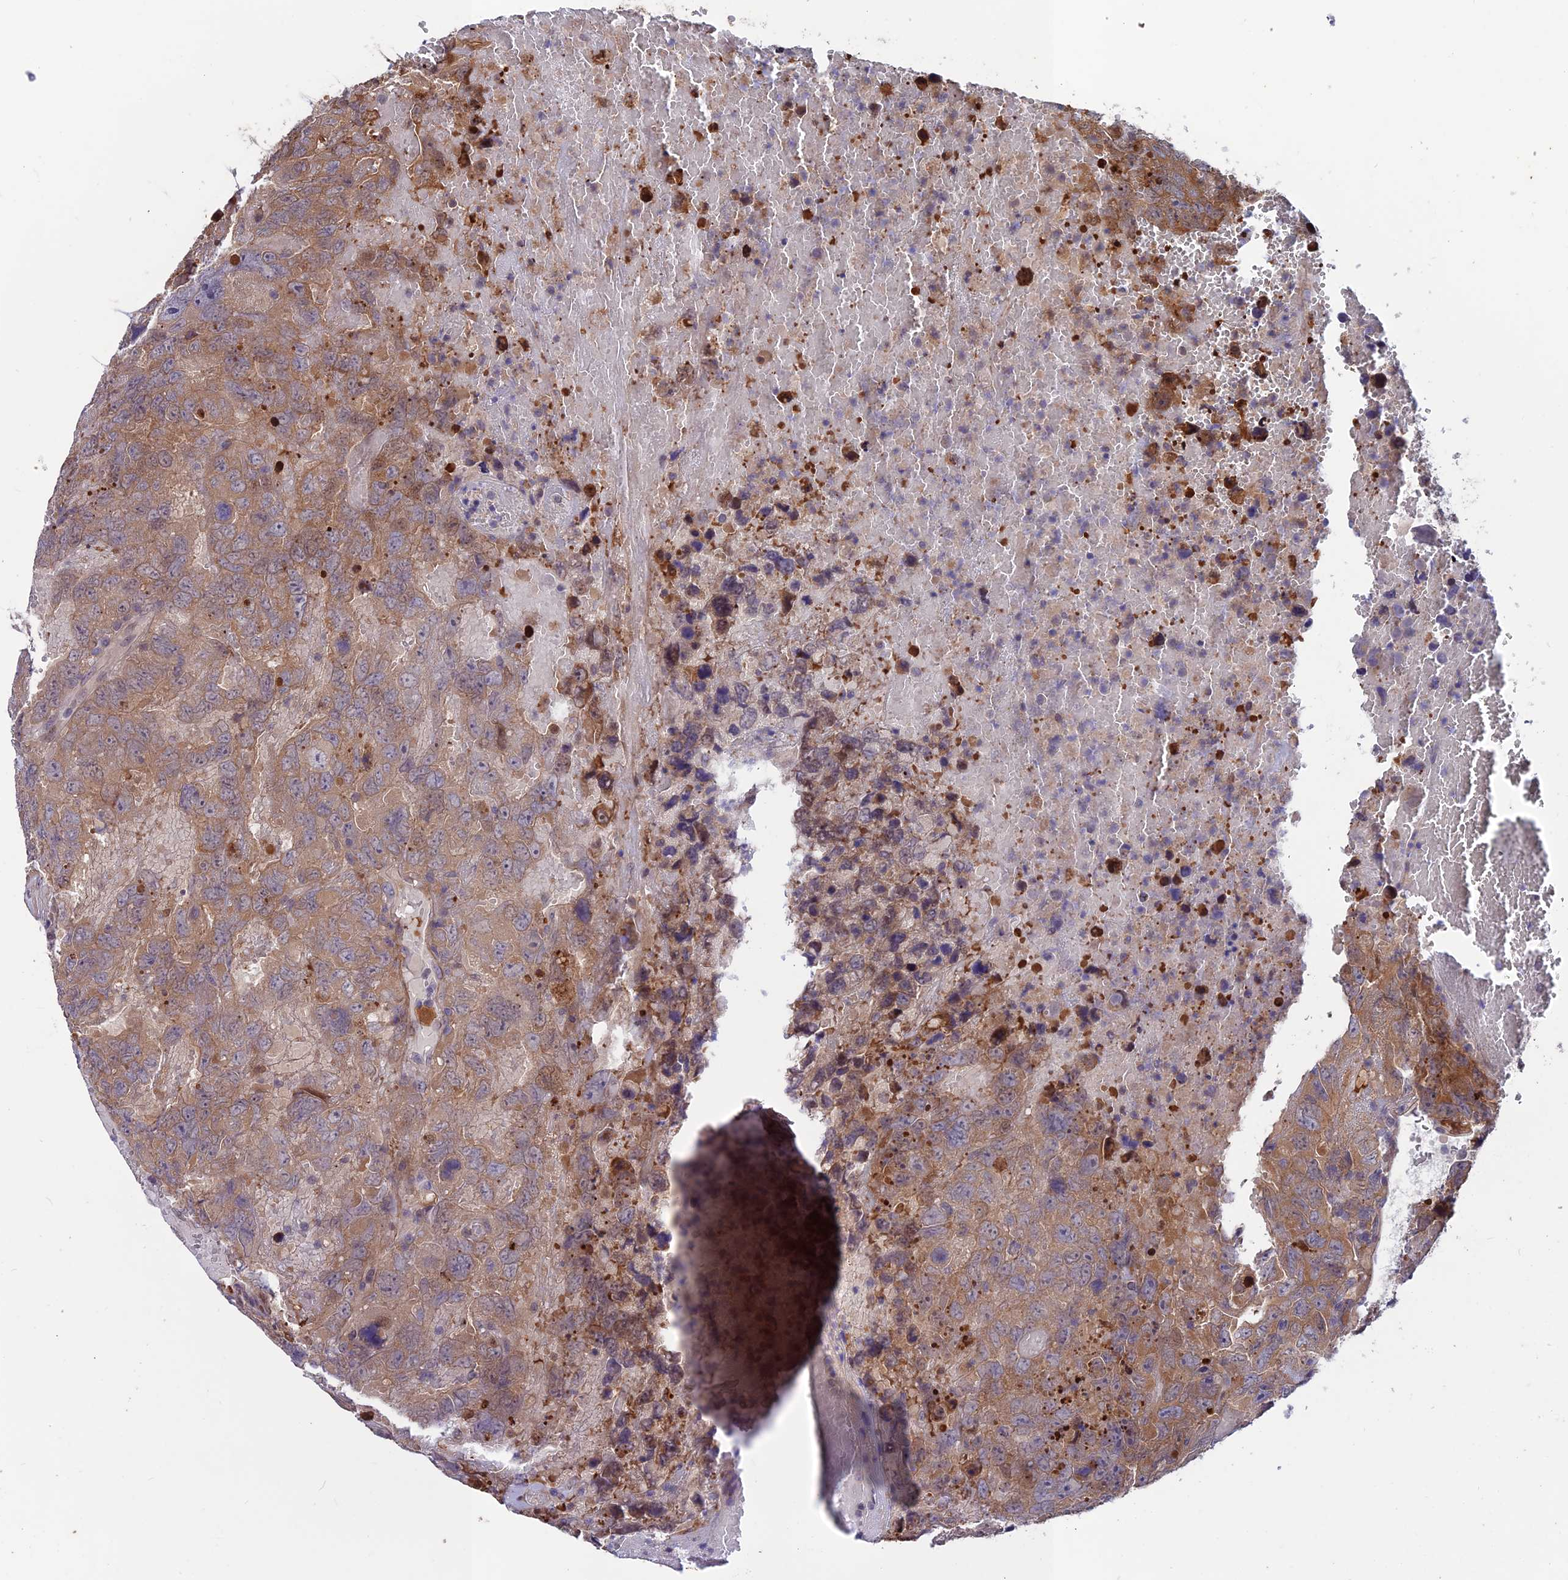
{"staining": {"intensity": "moderate", "quantity": ">75%", "location": "cytoplasmic/membranous"}, "tissue": "testis cancer", "cell_type": "Tumor cells", "image_type": "cancer", "snomed": [{"axis": "morphology", "description": "Carcinoma, Embryonal, NOS"}, {"axis": "topography", "description": "Testis"}], "caption": "Human testis embryonal carcinoma stained for a protein (brown) reveals moderate cytoplasmic/membranous positive expression in approximately >75% of tumor cells.", "gene": "MAST2", "patient": {"sex": "male", "age": 45}}